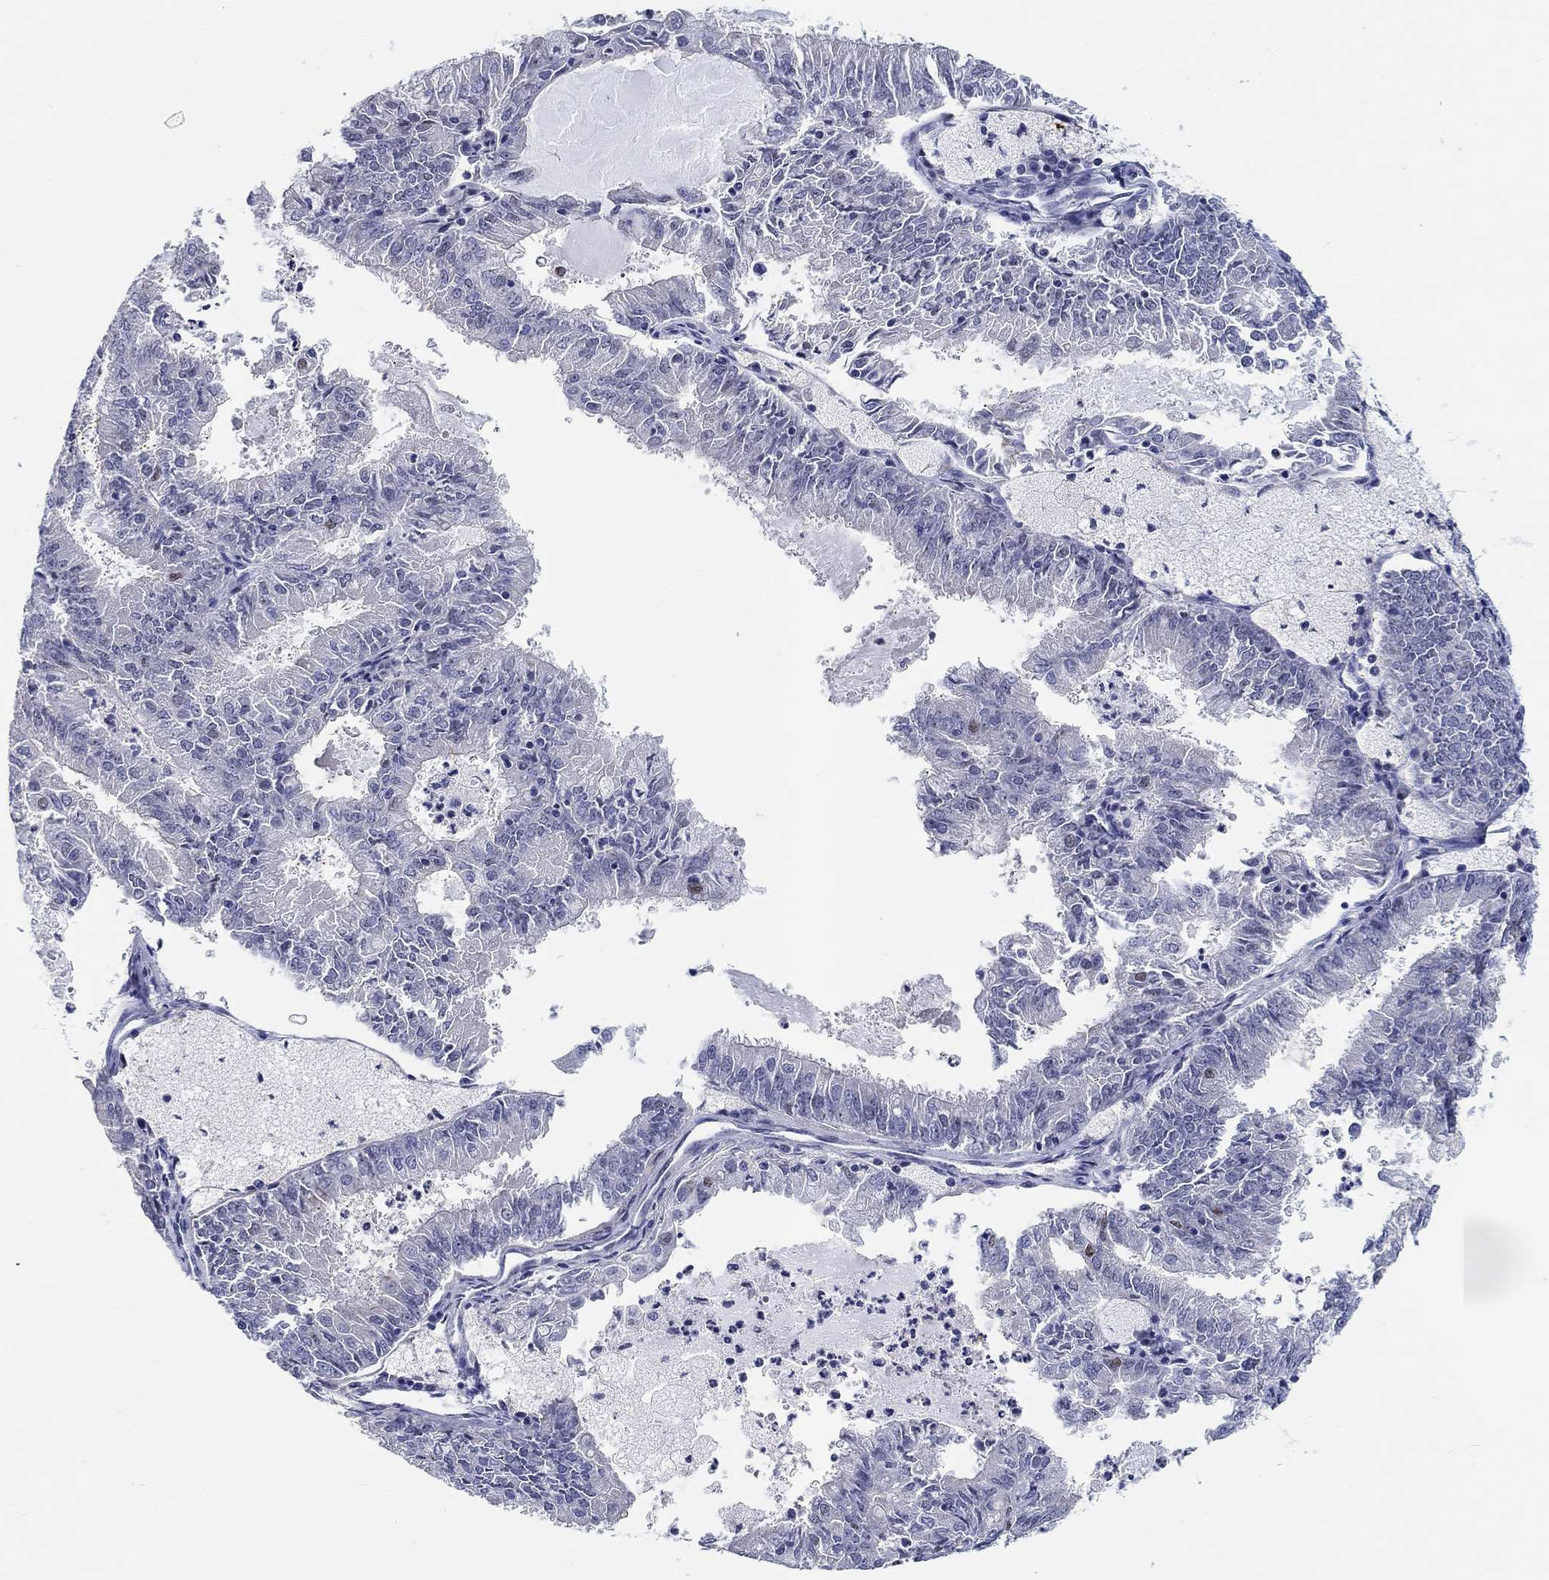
{"staining": {"intensity": "strong", "quantity": "<25%", "location": "cytoplasmic/membranous"}, "tissue": "endometrial cancer", "cell_type": "Tumor cells", "image_type": "cancer", "snomed": [{"axis": "morphology", "description": "Adenocarcinoma, NOS"}, {"axis": "topography", "description": "Endometrium"}], "caption": "This is an image of IHC staining of endometrial cancer (adenocarcinoma), which shows strong staining in the cytoplasmic/membranous of tumor cells.", "gene": "SMIM18", "patient": {"sex": "female", "age": 57}}